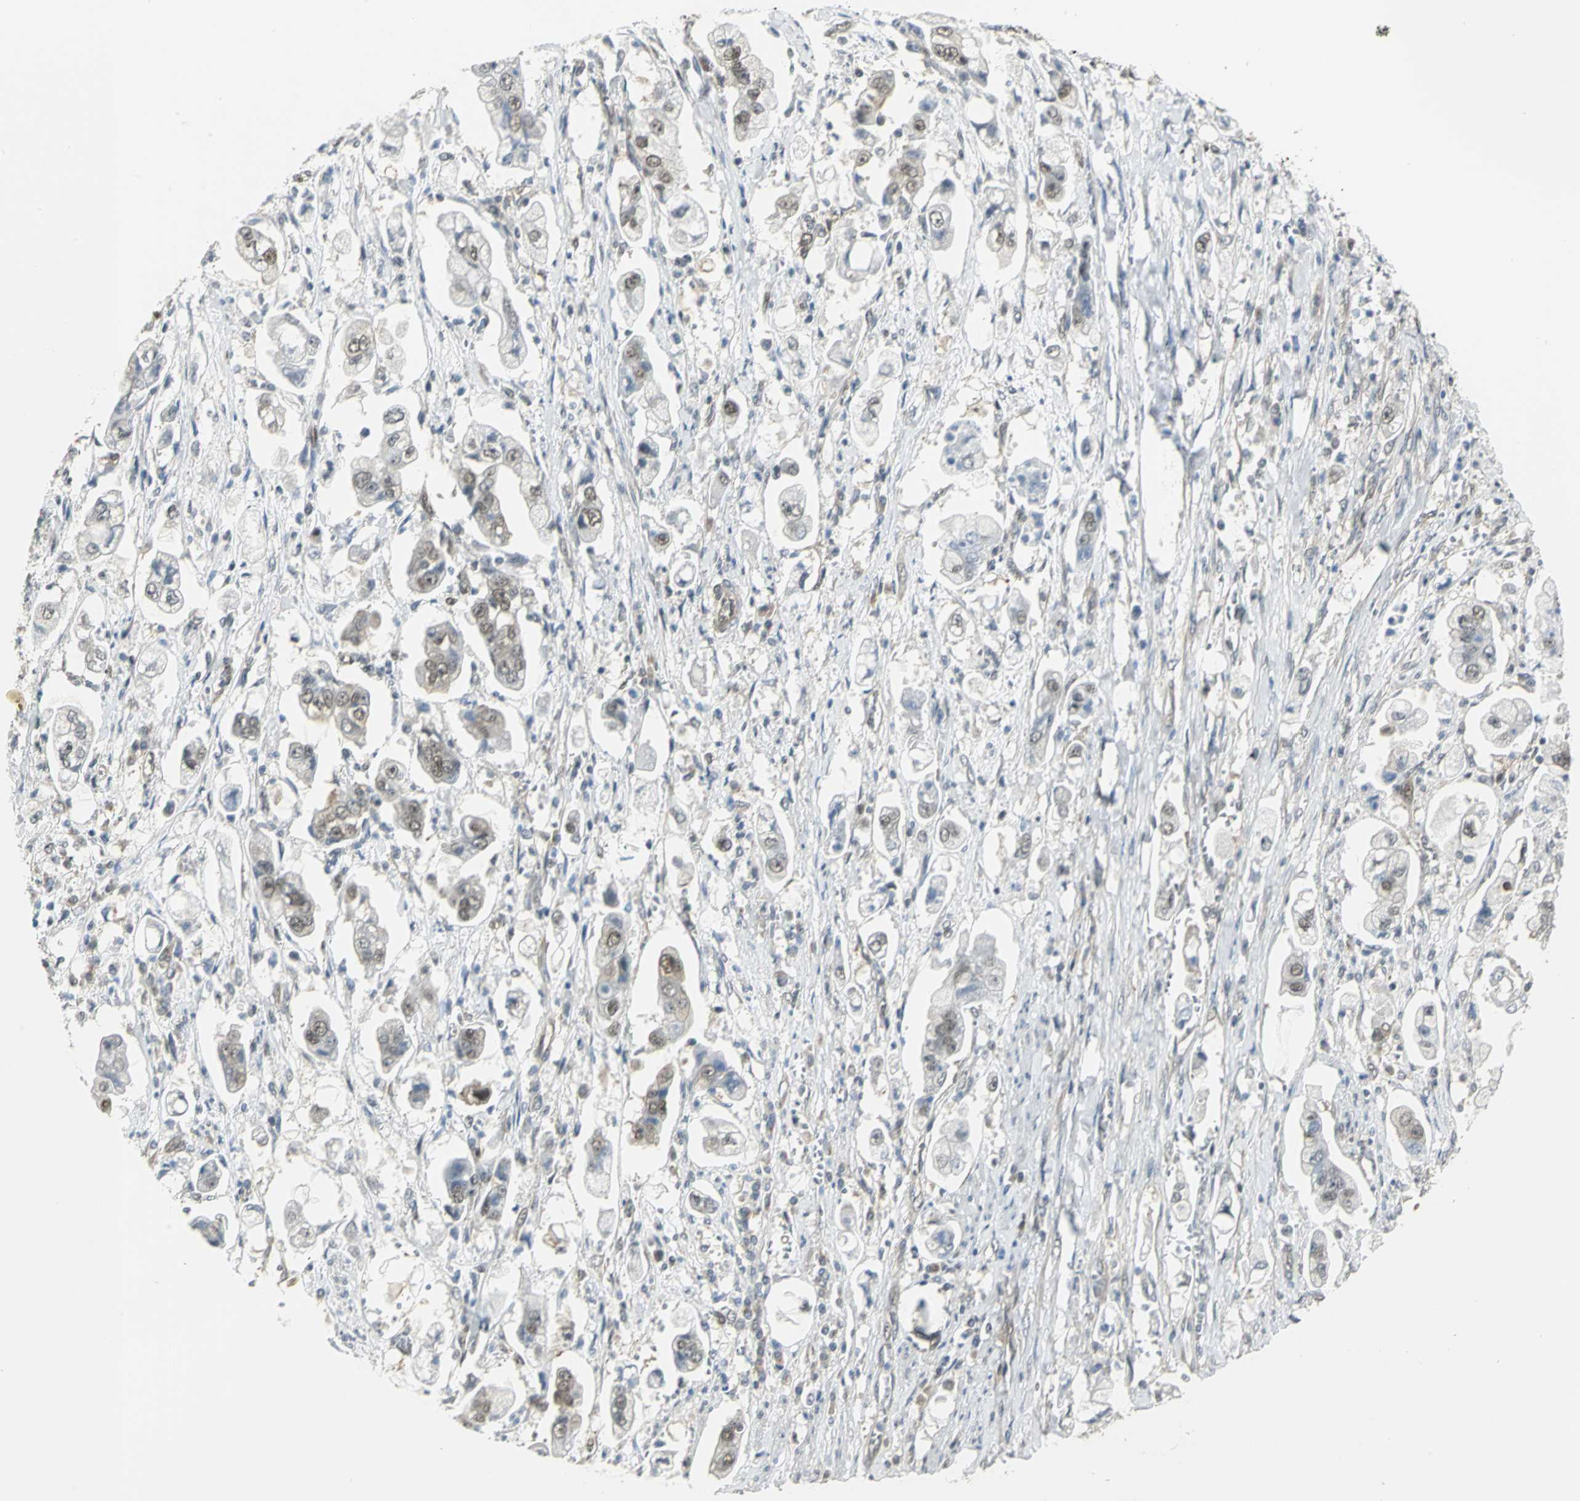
{"staining": {"intensity": "weak", "quantity": "25%-75%", "location": "cytoplasmic/membranous,nuclear"}, "tissue": "stomach cancer", "cell_type": "Tumor cells", "image_type": "cancer", "snomed": [{"axis": "morphology", "description": "Adenocarcinoma, NOS"}, {"axis": "topography", "description": "Stomach"}], "caption": "Weak cytoplasmic/membranous and nuclear positivity is identified in about 25%-75% of tumor cells in stomach cancer. The staining was performed using DAB (3,3'-diaminobenzidine), with brown indicating positive protein expression. Nuclei are stained blue with hematoxylin.", "gene": "DDX5", "patient": {"sex": "male", "age": 62}}